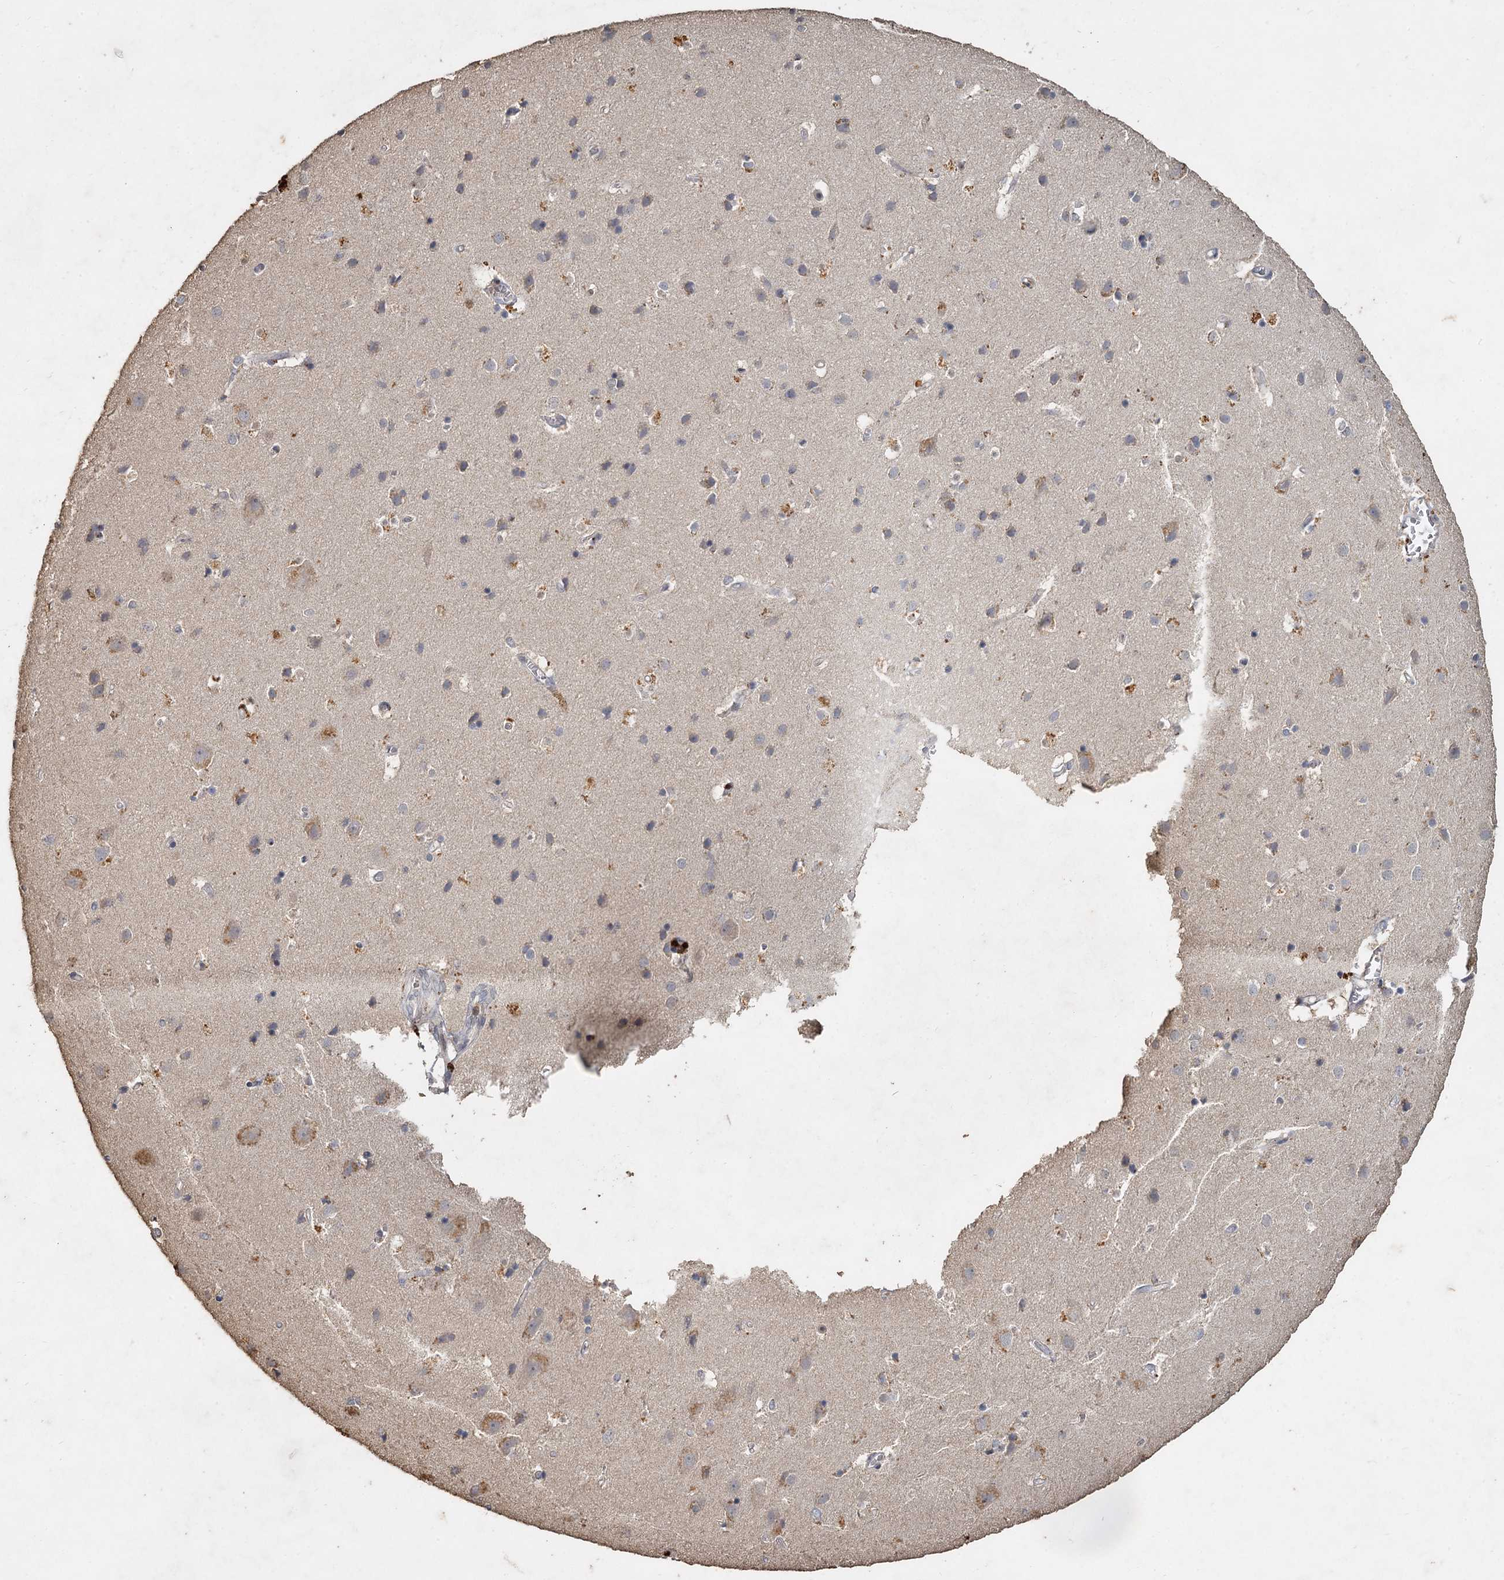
{"staining": {"intensity": "negative", "quantity": "none", "location": "none"}, "tissue": "cerebral cortex", "cell_type": "Endothelial cells", "image_type": "normal", "snomed": [{"axis": "morphology", "description": "Normal tissue, NOS"}, {"axis": "topography", "description": "Cerebral cortex"}], "caption": "Micrograph shows no protein staining in endothelial cells of normal cerebral cortex. (IHC, brightfield microscopy, high magnification).", "gene": "CCDC61", "patient": {"sex": "male", "age": 54}}